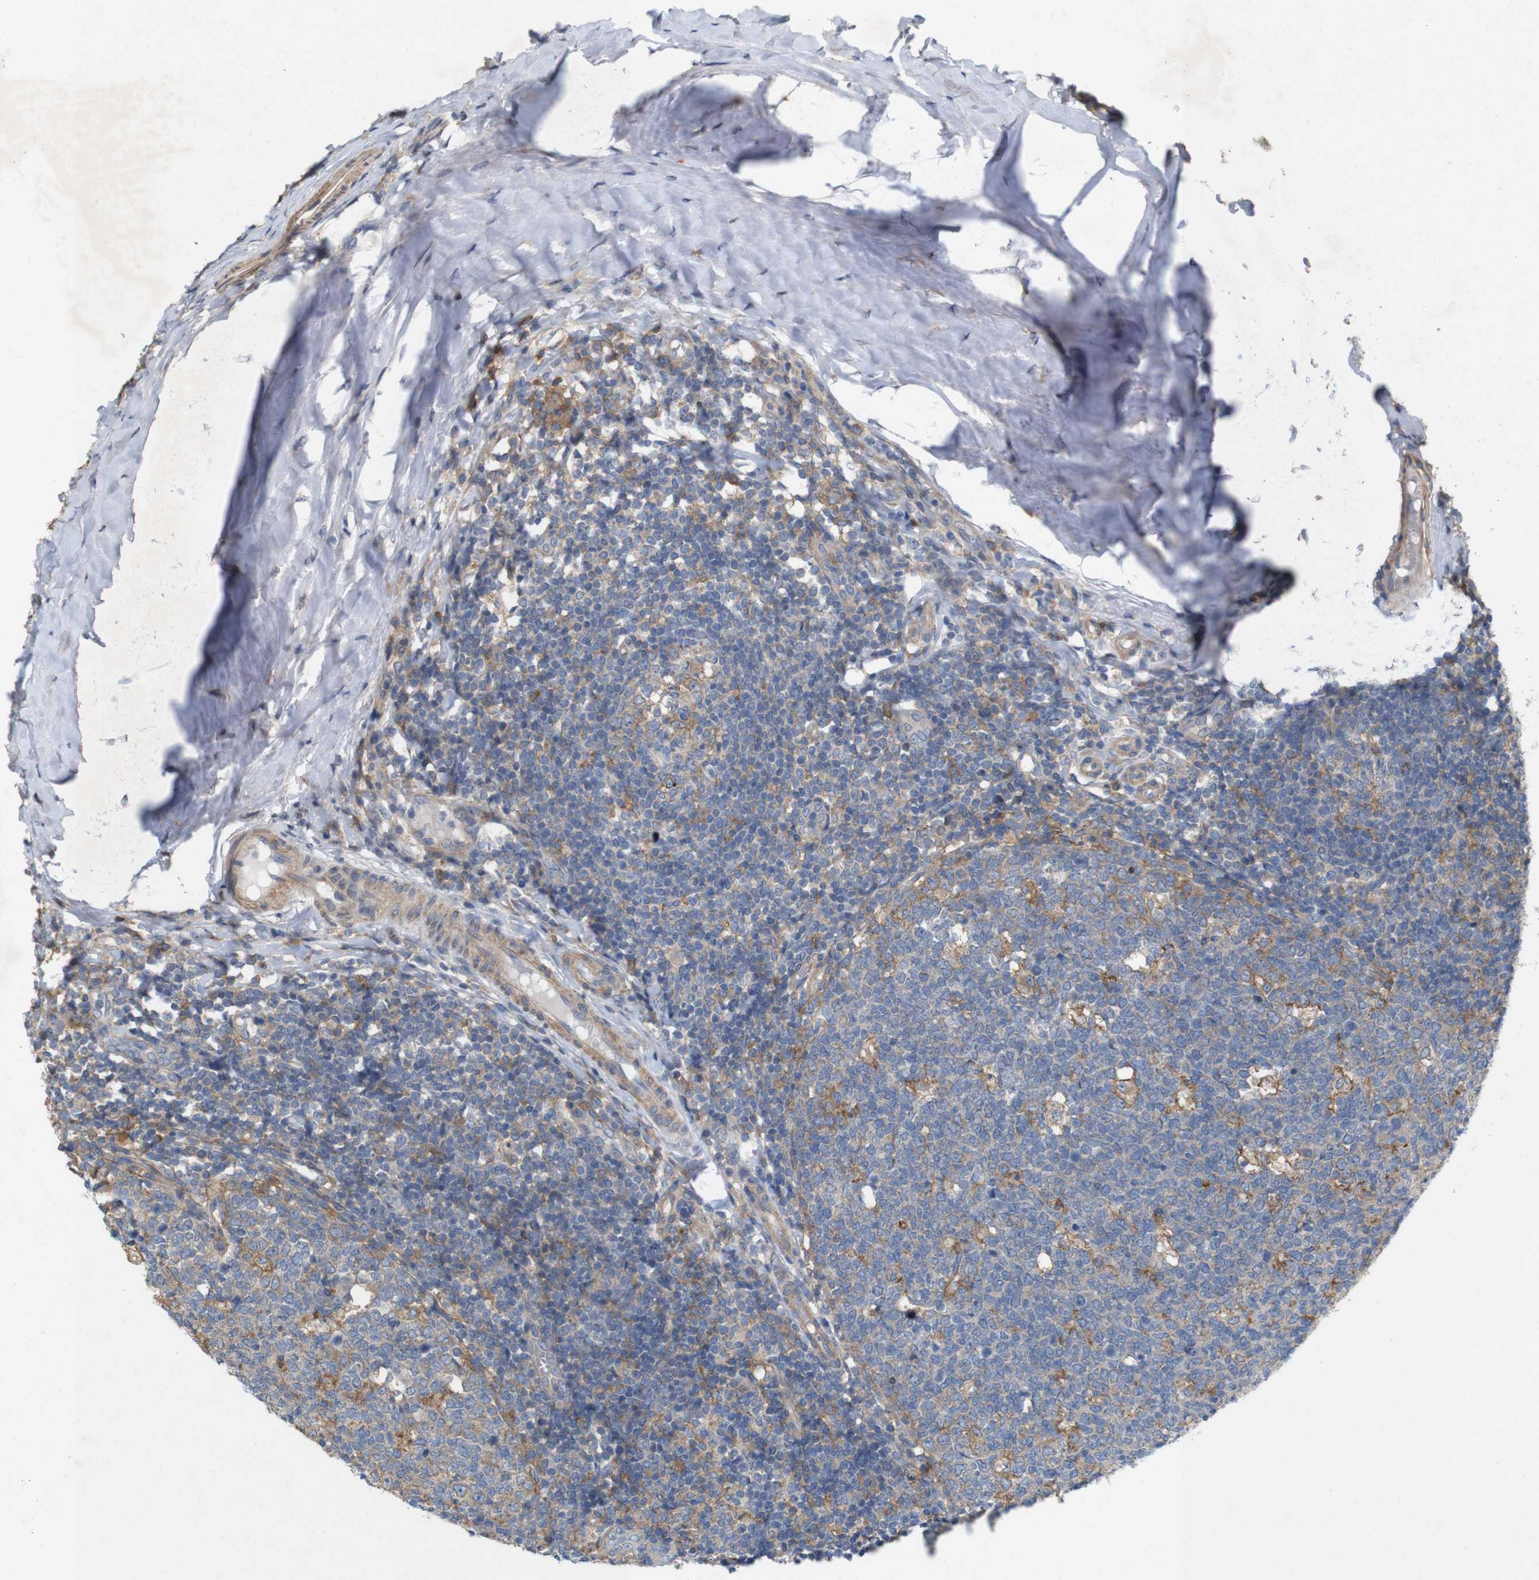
{"staining": {"intensity": "moderate", "quantity": ">75%", "location": "cytoplasmic/membranous"}, "tissue": "tonsil", "cell_type": "Germinal center cells", "image_type": "normal", "snomed": [{"axis": "morphology", "description": "Normal tissue, NOS"}, {"axis": "topography", "description": "Tonsil"}], "caption": "Protein positivity by IHC exhibits moderate cytoplasmic/membranous positivity in about >75% of germinal center cells in benign tonsil.", "gene": "SIGLEC8", "patient": {"sex": "female", "age": 19}}